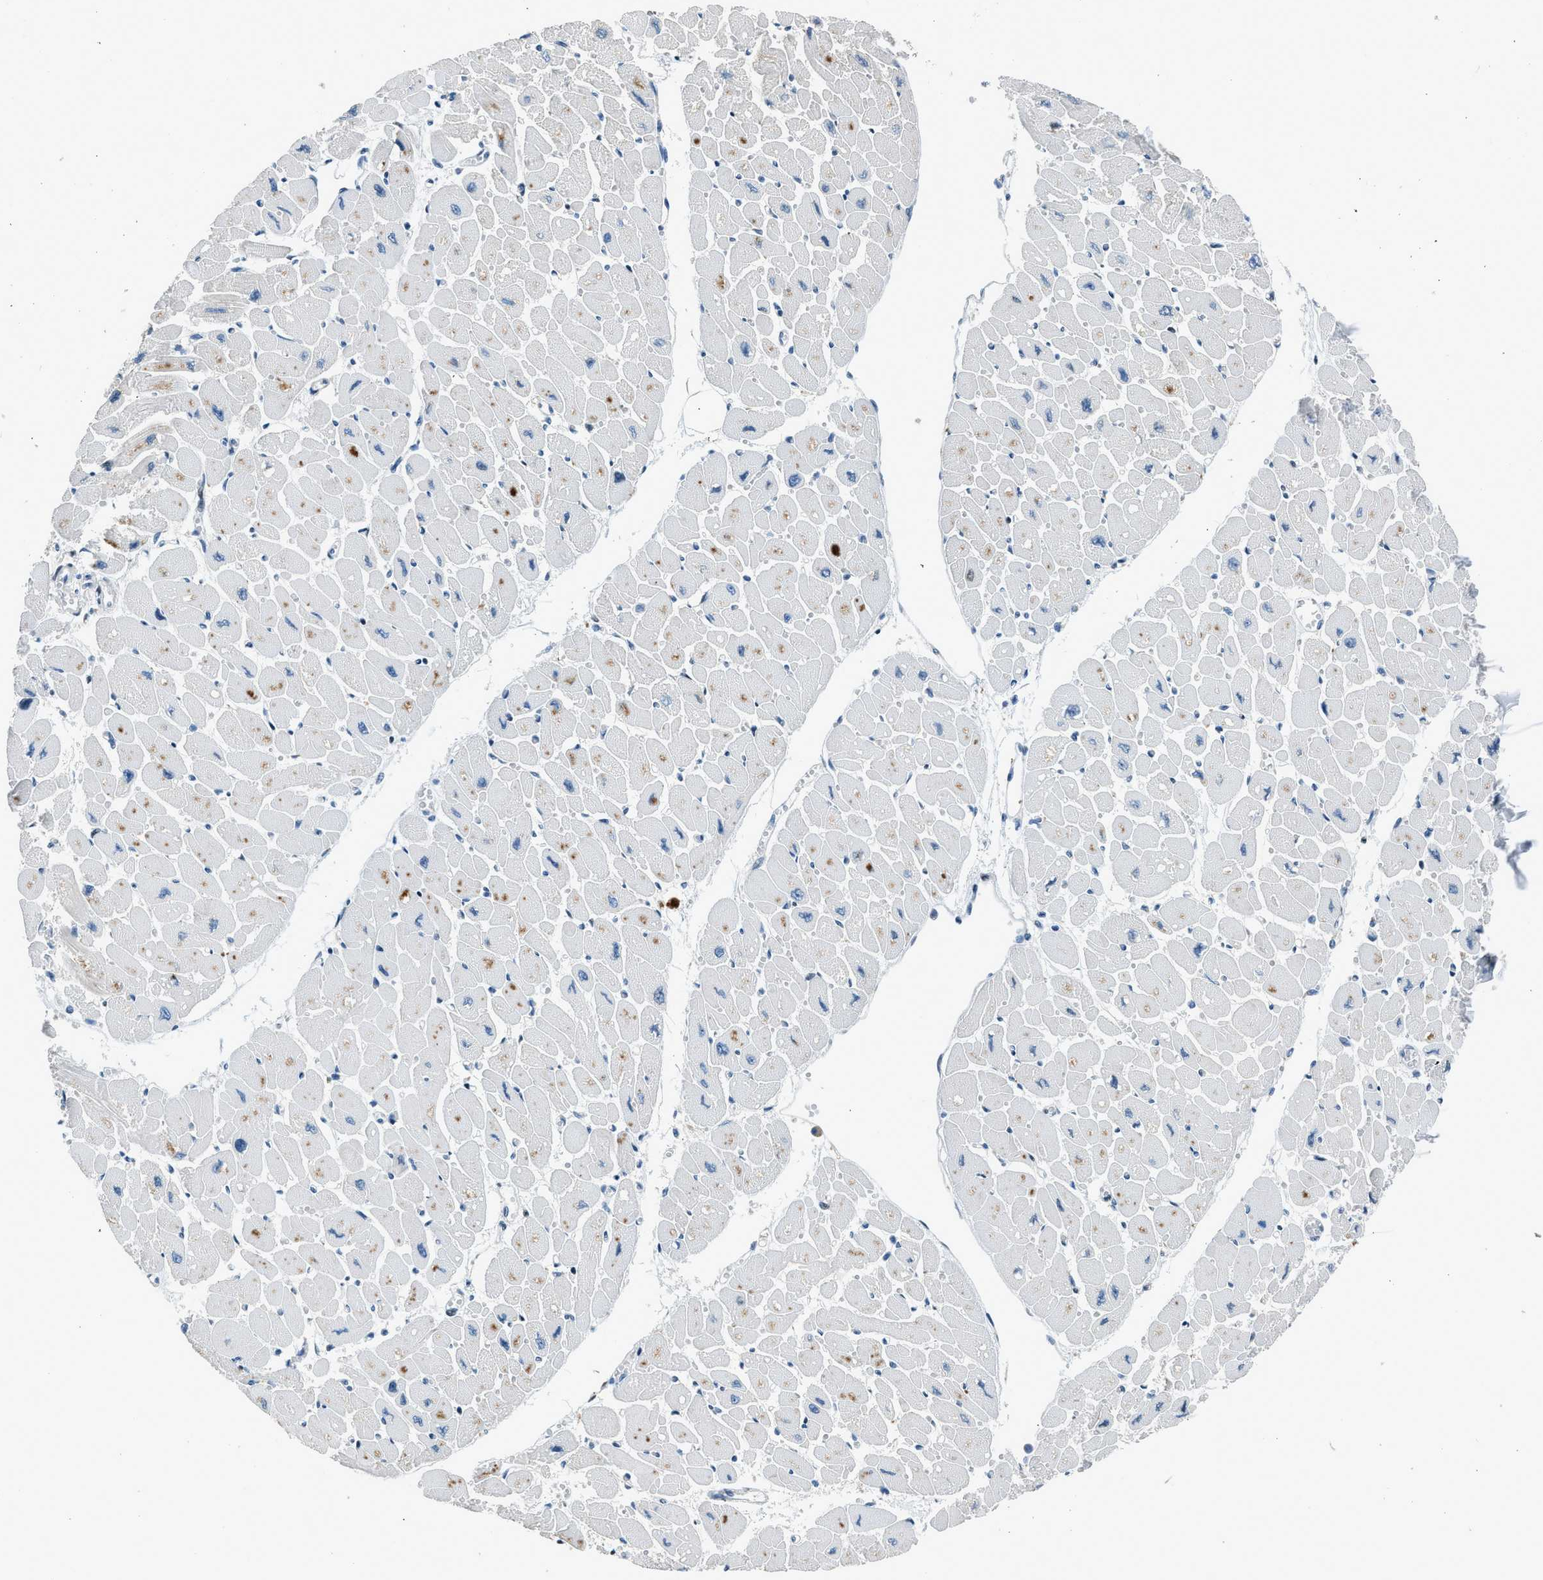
{"staining": {"intensity": "weak", "quantity": "25%-75%", "location": "cytoplasmic/membranous"}, "tissue": "heart muscle", "cell_type": "Cardiomyocytes", "image_type": "normal", "snomed": [{"axis": "morphology", "description": "Normal tissue, NOS"}, {"axis": "topography", "description": "Heart"}], "caption": "An image showing weak cytoplasmic/membranous positivity in about 25%-75% of cardiomyocytes in unremarkable heart muscle, as visualized by brown immunohistochemical staining.", "gene": "RNF41", "patient": {"sex": "female", "age": 54}}